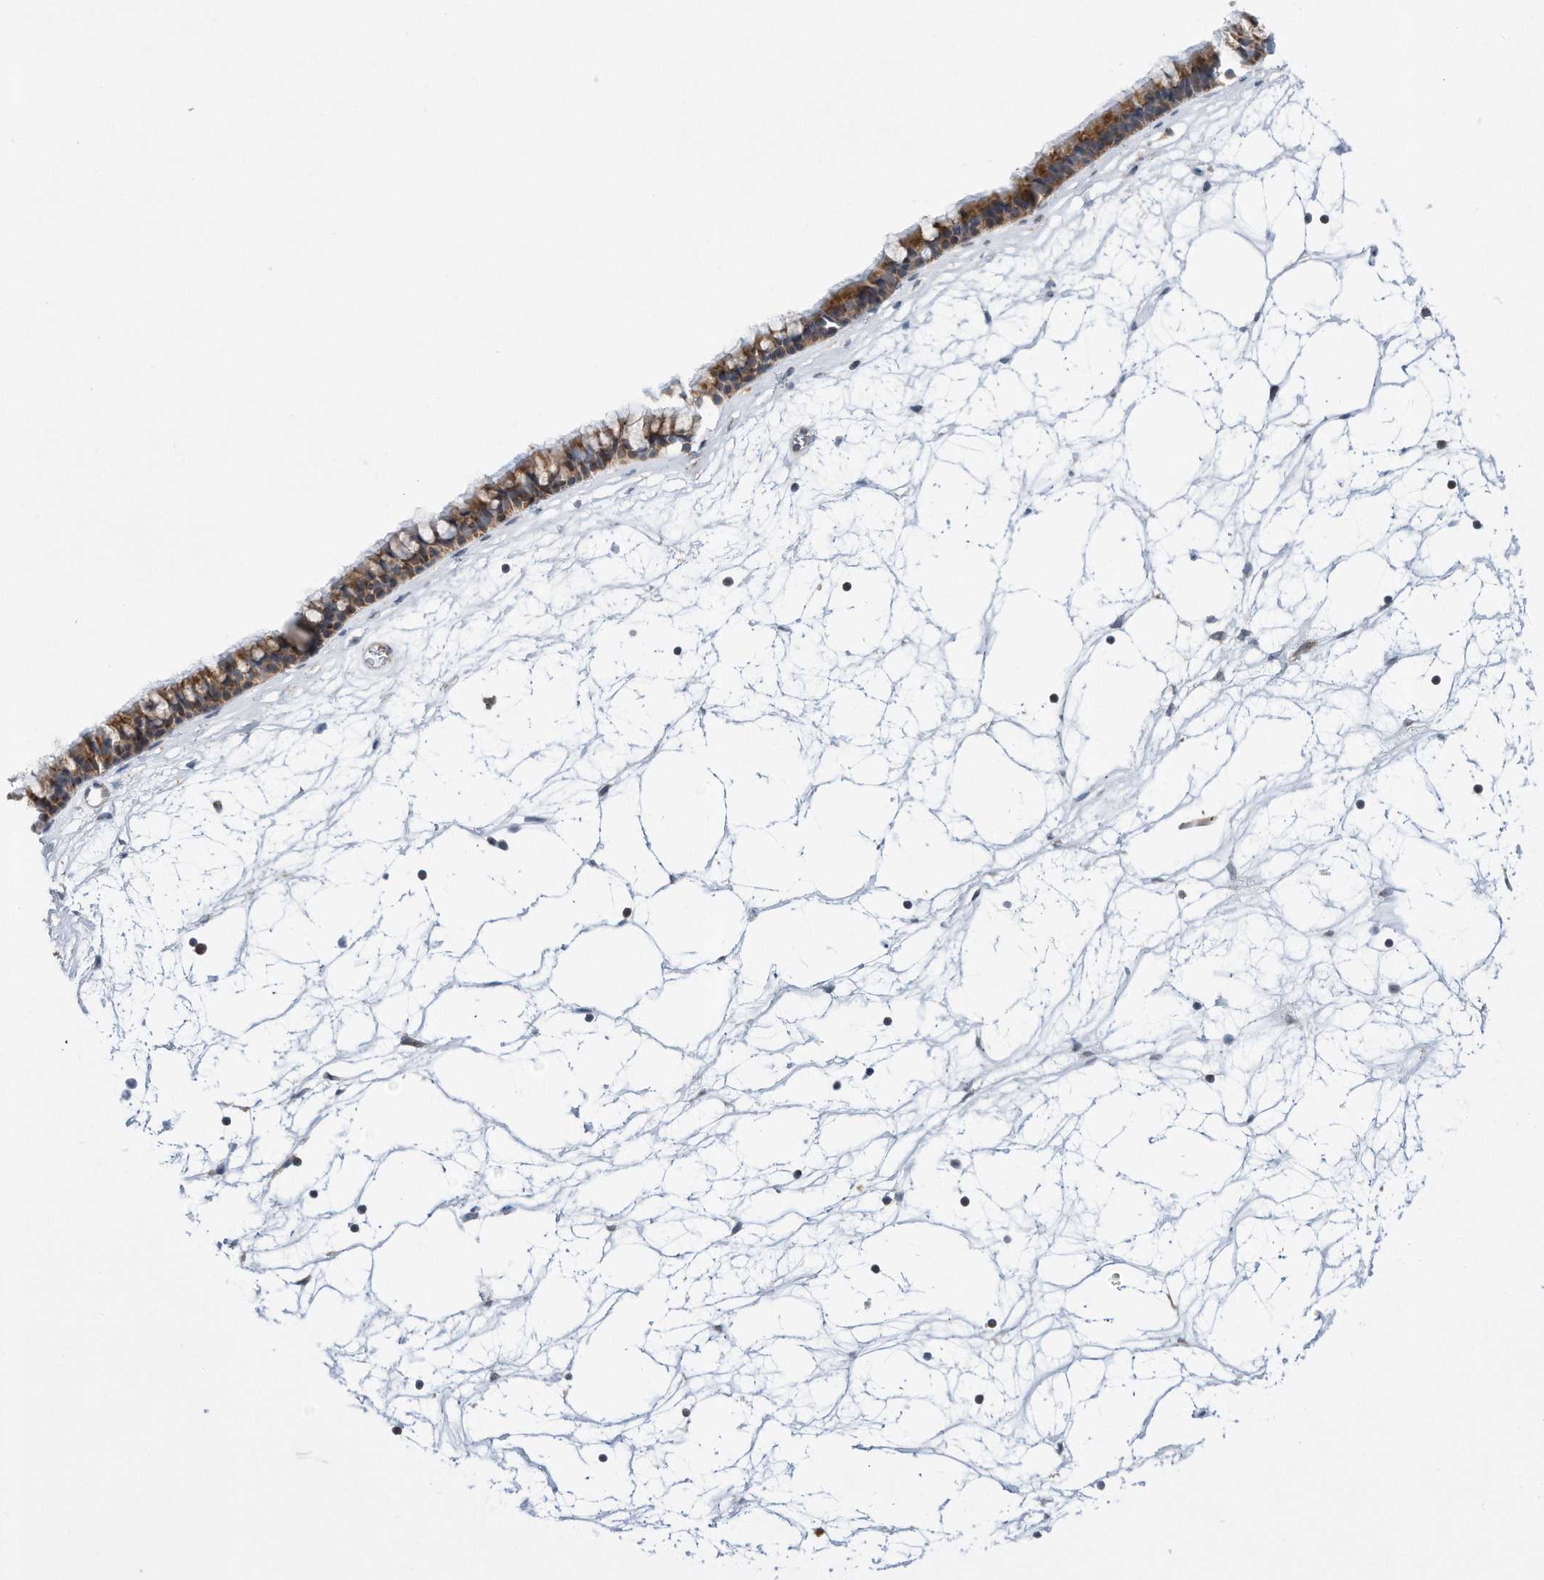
{"staining": {"intensity": "moderate", "quantity": ">75%", "location": "cytoplasmic/membranous"}, "tissue": "nasopharynx", "cell_type": "Respiratory epithelial cells", "image_type": "normal", "snomed": [{"axis": "morphology", "description": "Normal tissue, NOS"}, {"axis": "topography", "description": "Nasopharynx"}], "caption": "The immunohistochemical stain labels moderate cytoplasmic/membranous staining in respiratory epithelial cells of unremarkable nasopharynx.", "gene": "RPL26L1", "patient": {"sex": "male", "age": 64}}